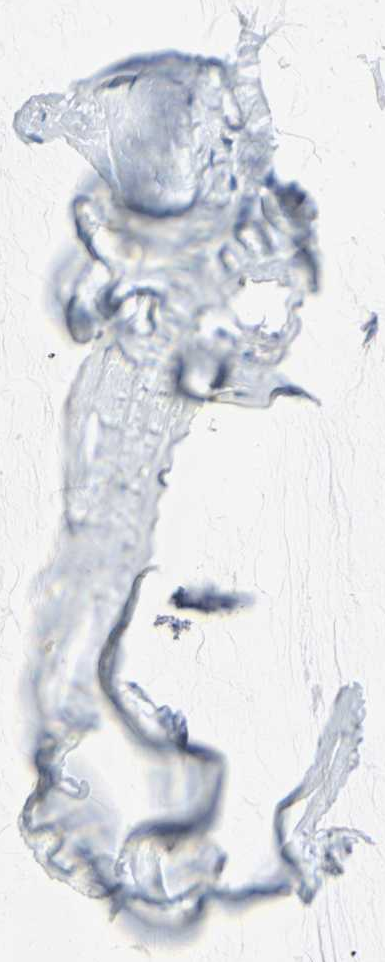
{"staining": {"intensity": "negative", "quantity": "none", "location": "none"}, "tissue": "ovarian cancer", "cell_type": "Tumor cells", "image_type": "cancer", "snomed": [{"axis": "morphology", "description": "Cystadenocarcinoma, mucinous, NOS"}, {"axis": "topography", "description": "Ovary"}], "caption": "Ovarian cancer (mucinous cystadenocarcinoma) was stained to show a protein in brown. There is no significant positivity in tumor cells.", "gene": "LHX9", "patient": {"sex": "female", "age": 39}}